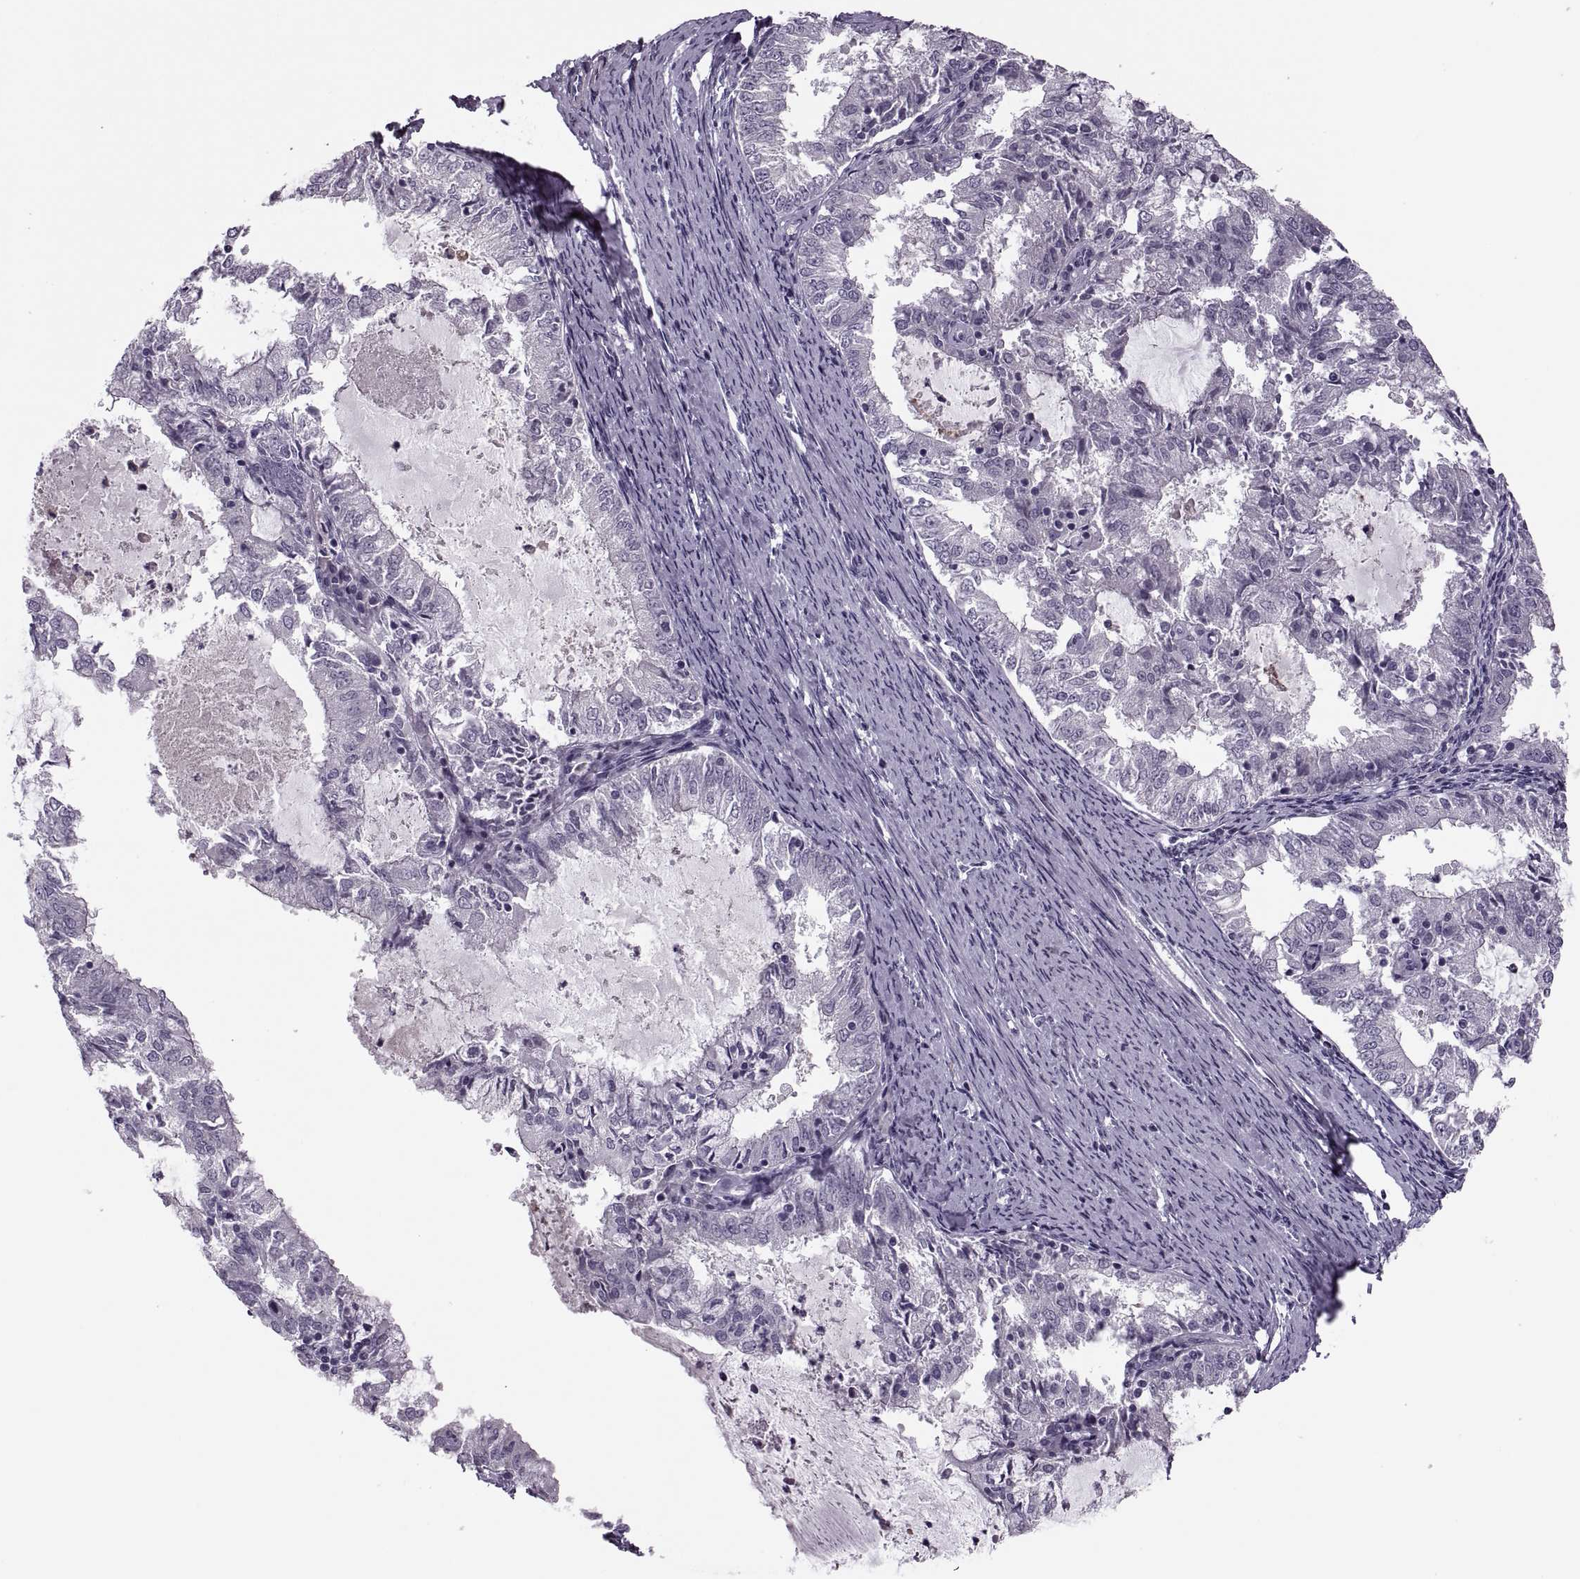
{"staining": {"intensity": "negative", "quantity": "none", "location": "none"}, "tissue": "endometrial cancer", "cell_type": "Tumor cells", "image_type": "cancer", "snomed": [{"axis": "morphology", "description": "Adenocarcinoma, NOS"}, {"axis": "topography", "description": "Endometrium"}], "caption": "Endometrial cancer was stained to show a protein in brown. There is no significant expression in tumor cells.", "gene": "PRSS54", "patient": {"sex": "female", "age": 57}}